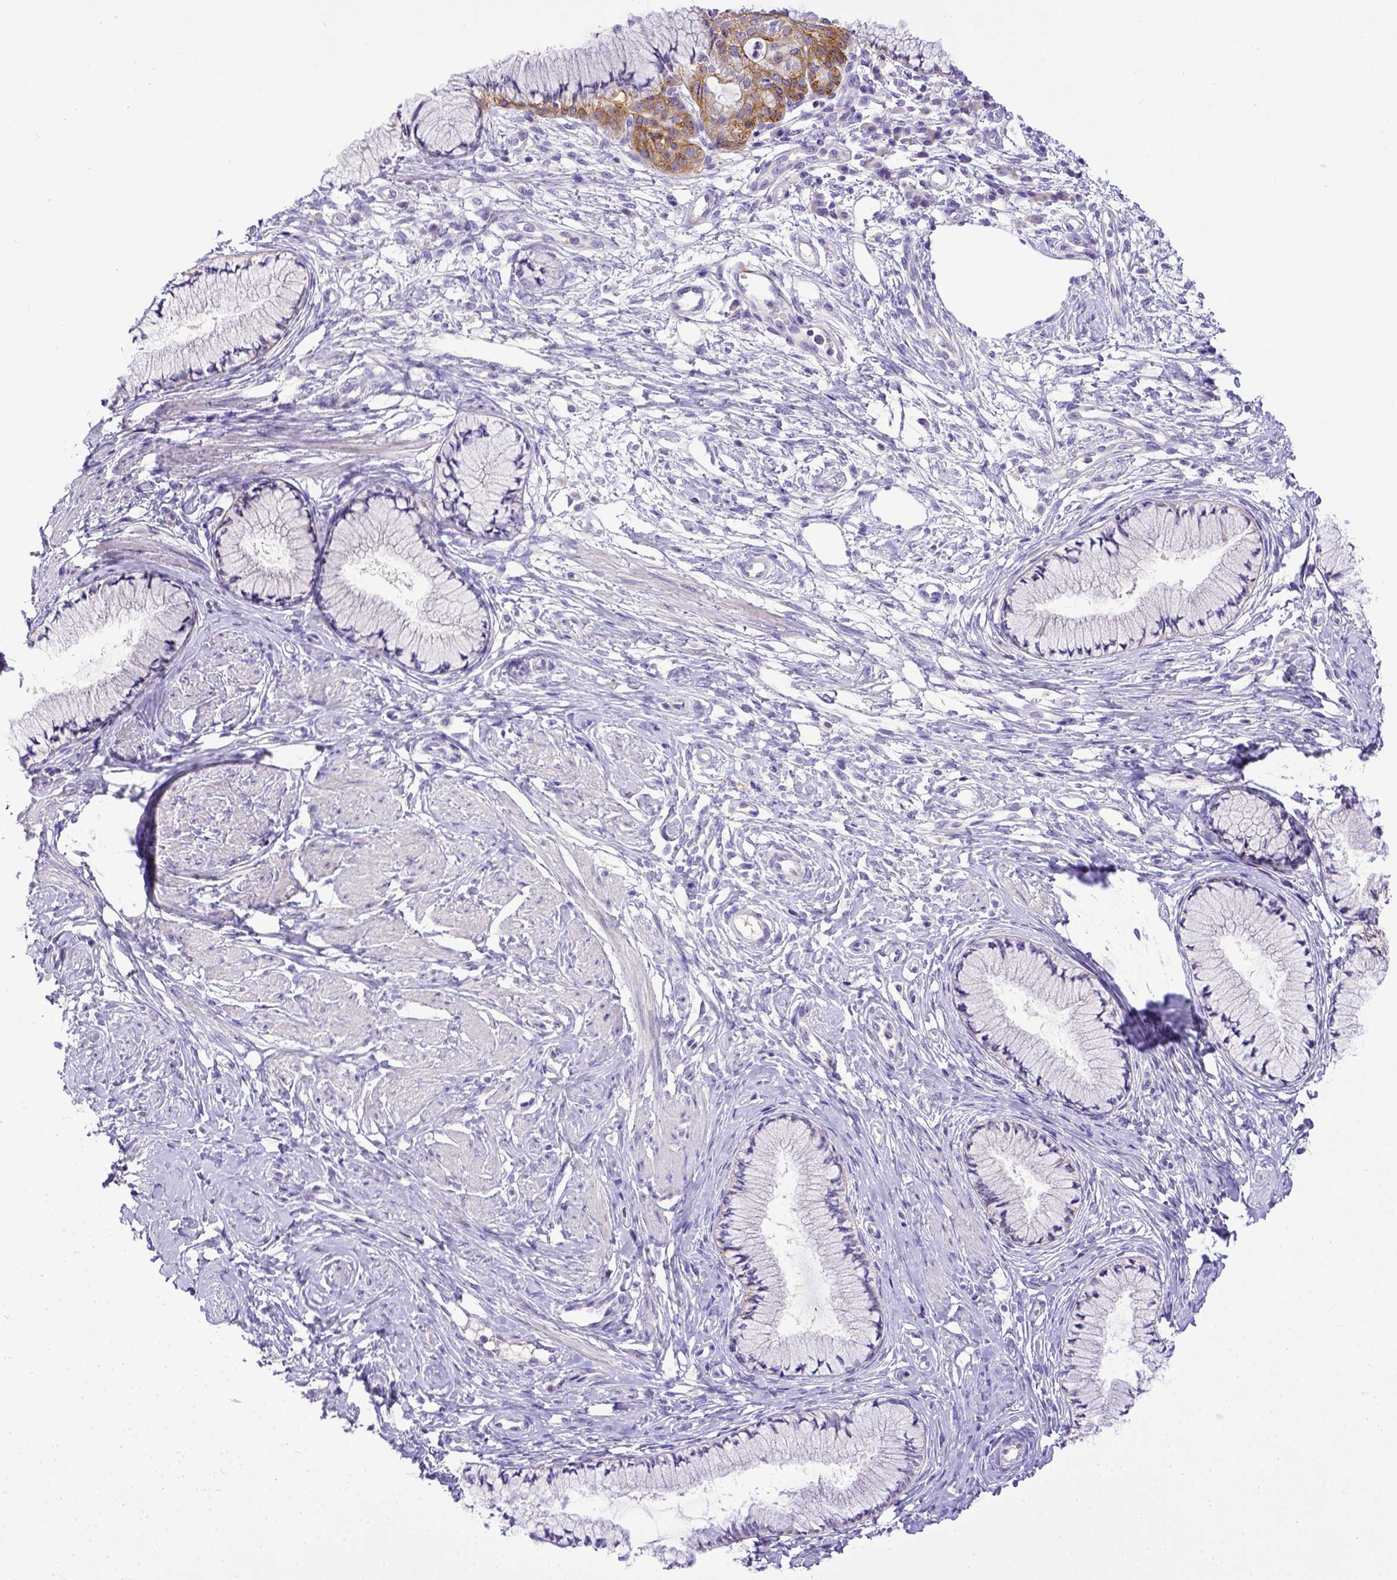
{"staining": {"intensity": "negative", "quantity": "none", "location": "none"}, "tissue": "cervix", "cell_type": "Glandular cells", "image_type": "normal", "snomed": [{"axis": "morphology", "description": "Normal tissue, NOS"}, {"axis": "topography", "description": "Cervix"}], "caption": "IHC of unremarkable cervix reveals no staining in glandular cells.", "gene": "BTN1A1", "patient": {"sex": "female", "age": 37}}